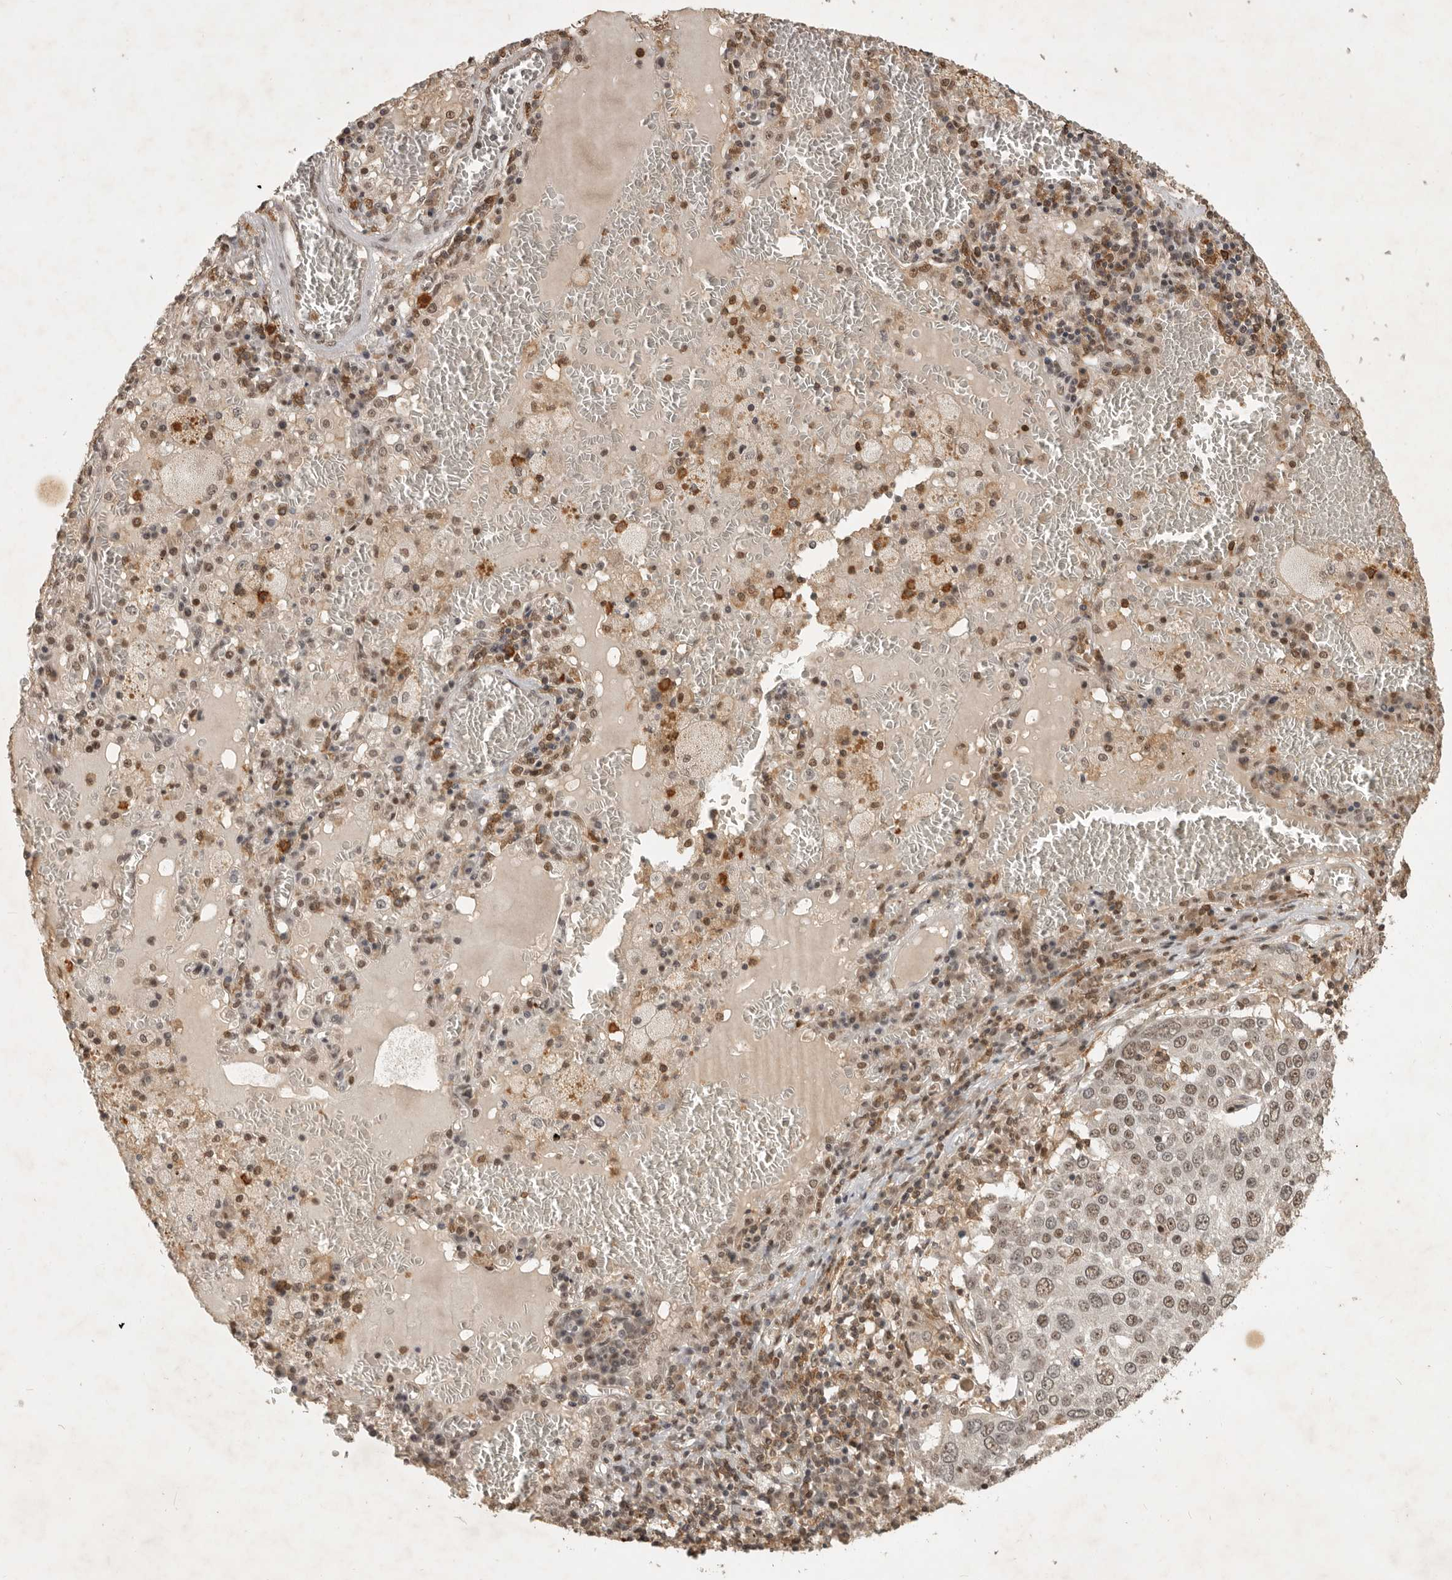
{"staining": {"intensity": "weak", "quantity": ">75%", "location": "nuclear"}, "tissue": "lung cancer", "cell_type": "Tumor cells", "image_type": "cancer", "snomed": [{"axis": "morphology", "description": "Squamous cell carcinoma, NOS"}, {"axis": "topography", "description": "Lung"}], "caption": "Immunohistochemistry micrograph of human squamous cell carcinoma (lung) stained for a protein (brown), which reveals low levels of weak nuclear positivity in about >75% of tumor cells.", "gene": "CBLL1", "patient": {"sex": "male", "age": 65}}